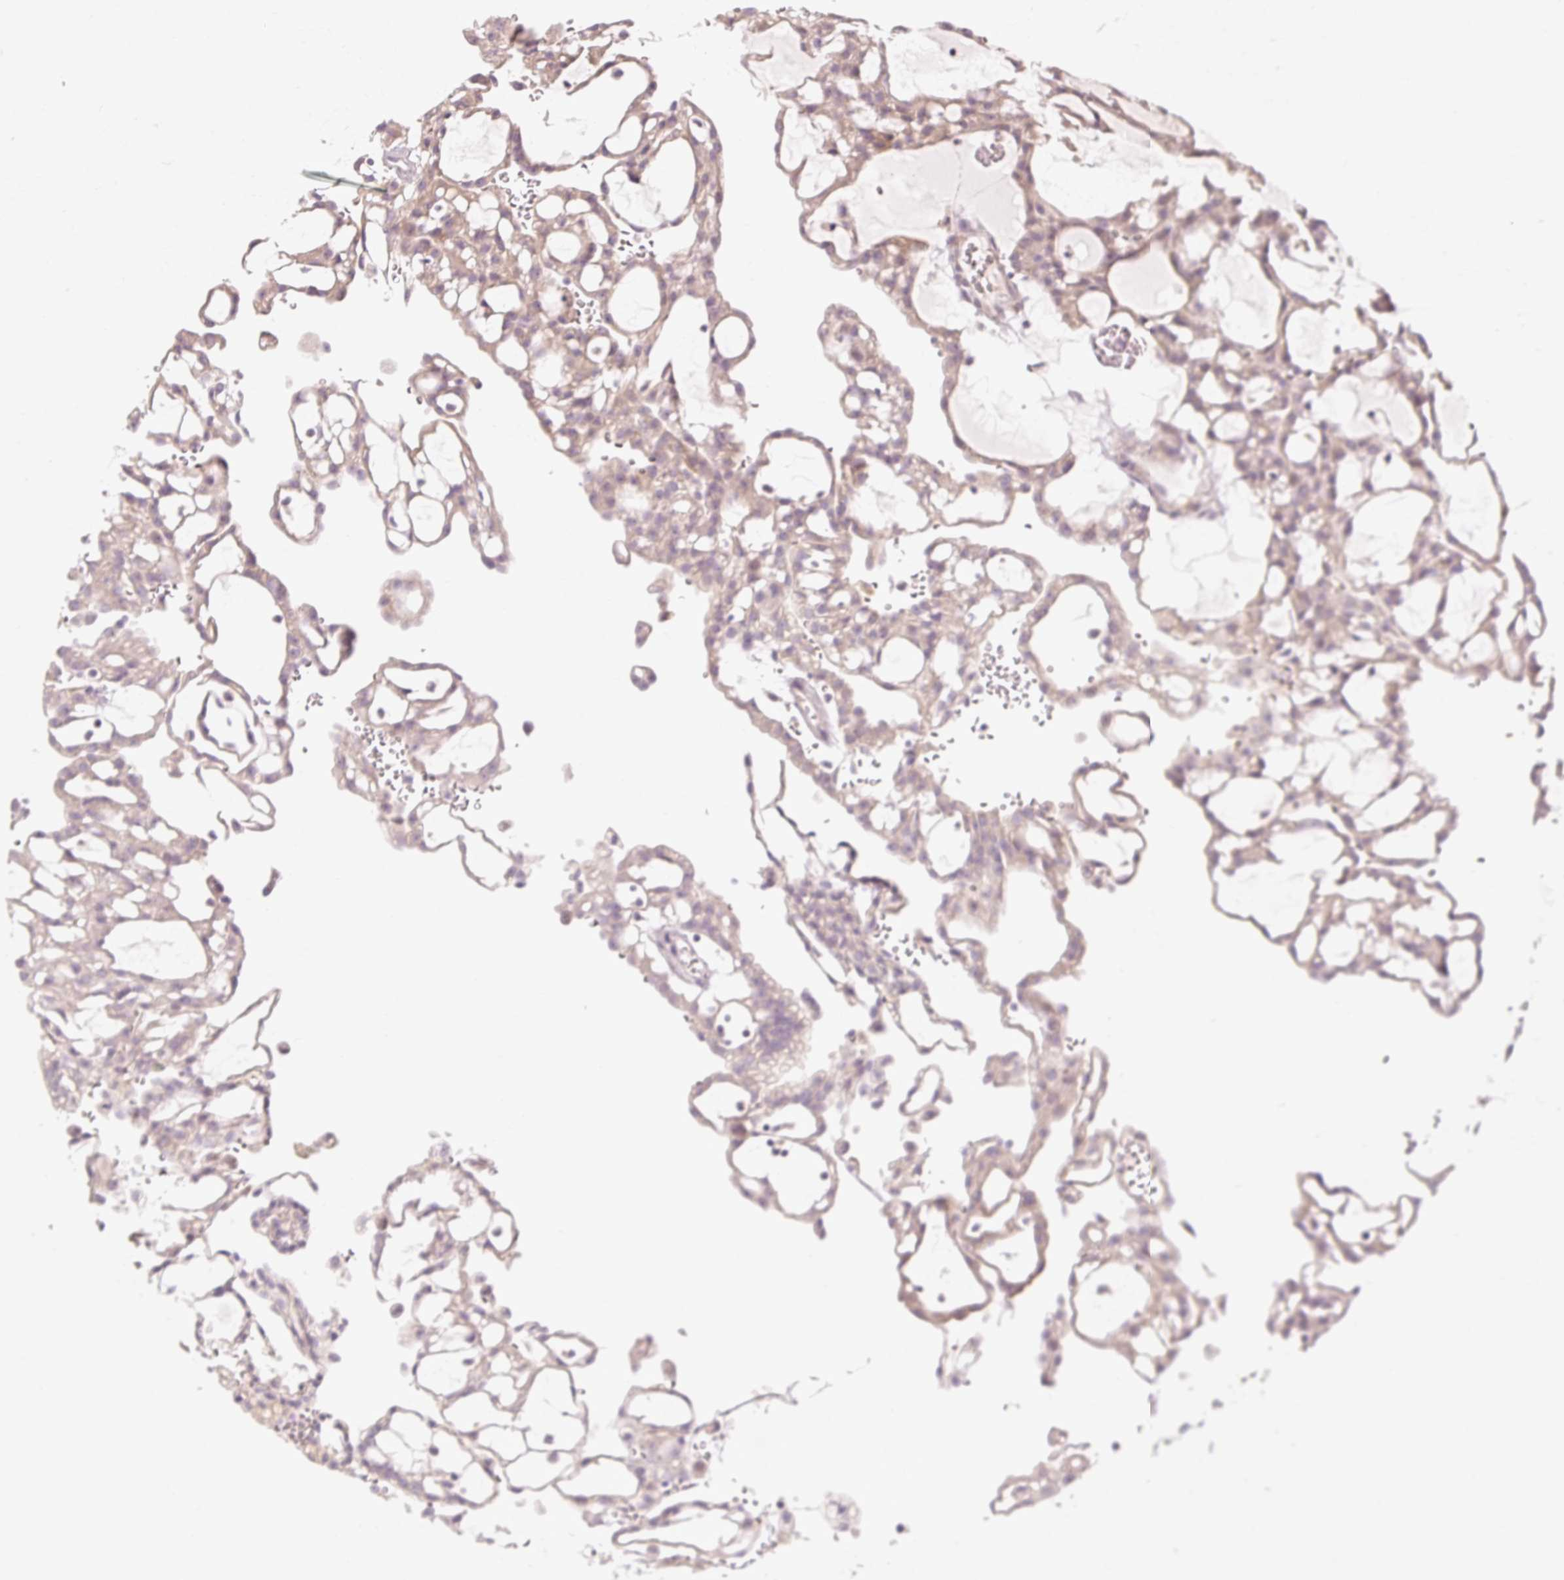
{"staining": {"intensity": "weak", "quantity": "25%-75%", "location": "cytoplasmic/membranous"}, "tissue": "renal cancer", "cell_type": "Tumor cells", "image_type": "cancer", "snomed": [{"axis": "morphology", "description": "Adenocarcinoma, NOS"}, {"axis": "topography", "description": "Kidney"}], "caption": "IHC image of neoplastic tissue: human adenocarcinoma (renal) stained using immunohistochemistry (IHC) demonstrates low levels of weak protein expression localized specifically in the cytoplasmic/membranous of tumor cells, appearing as a cytoplasmic/membranous brown color.", "gene": "CAPN3", "patient": {"sex": "male", "age": 63}}